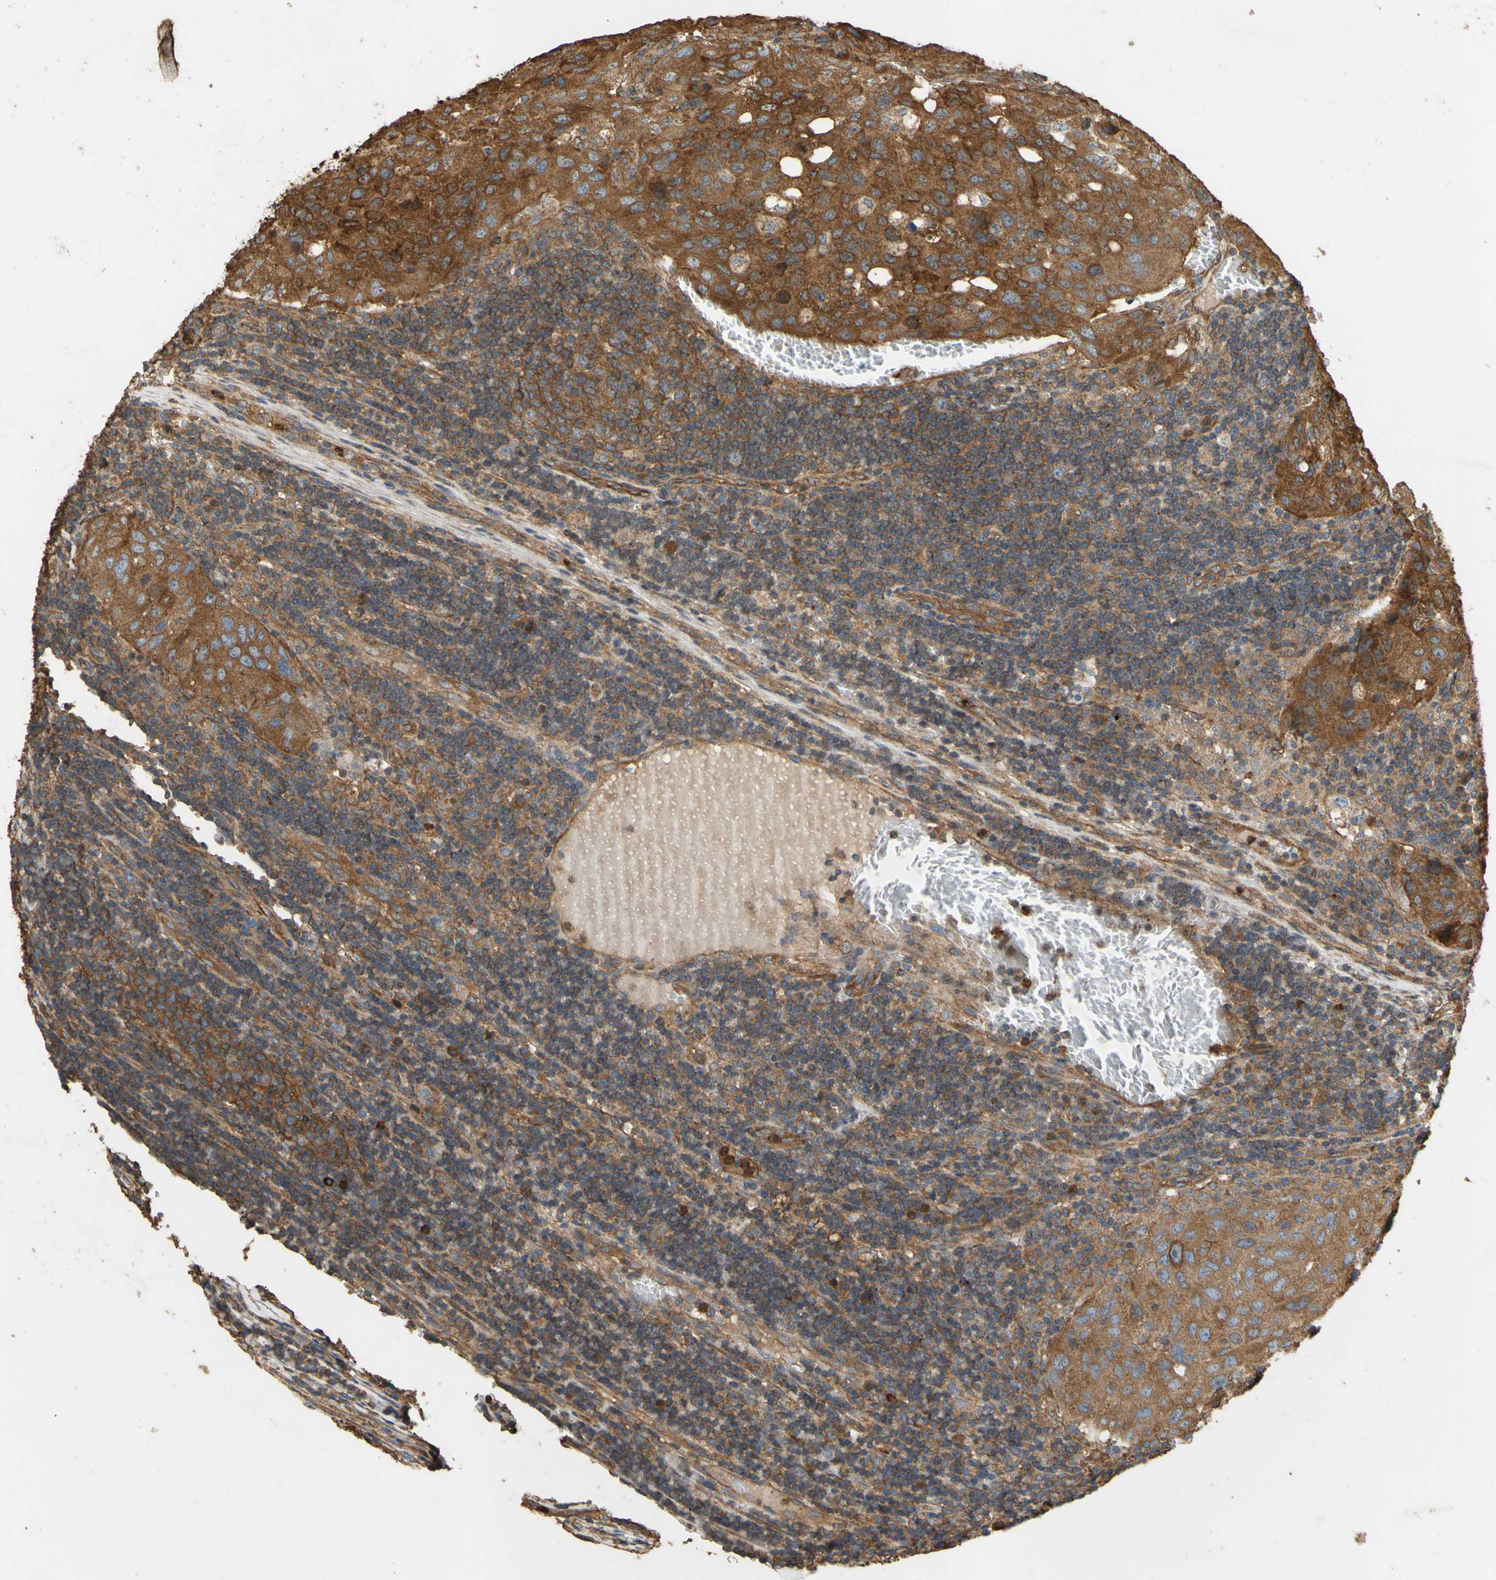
{"staining": {"intensity": "moderate", "quantity": ">75%", "location": "cytoplasmic/membranous"}, "tissue": "urothelial cancer", "cell_type": "Tumor cells", "image_type": "cancer", "snomed": [{"axis": "morphology", "description": "Urothelial carcinoma, High grade"}, {"axis": "topography", "description": "Lymph node"}, {"axis": "topography", "description": "Urinary bladder"}], "caption": "A brown stain labels moderate cytoplasmic/membranous expression of a protein in urothelial carcinoma (high-grade) tumor cells. The staining was performed using DAB (3,3'-diaminobenzidine) to visualize the protein expression in brown, while the nuclei were stained in blue with hematoxylin (Magnification: 20x).", "gene": "CTTN", "patient": {"sex": "male", "age": 51}}